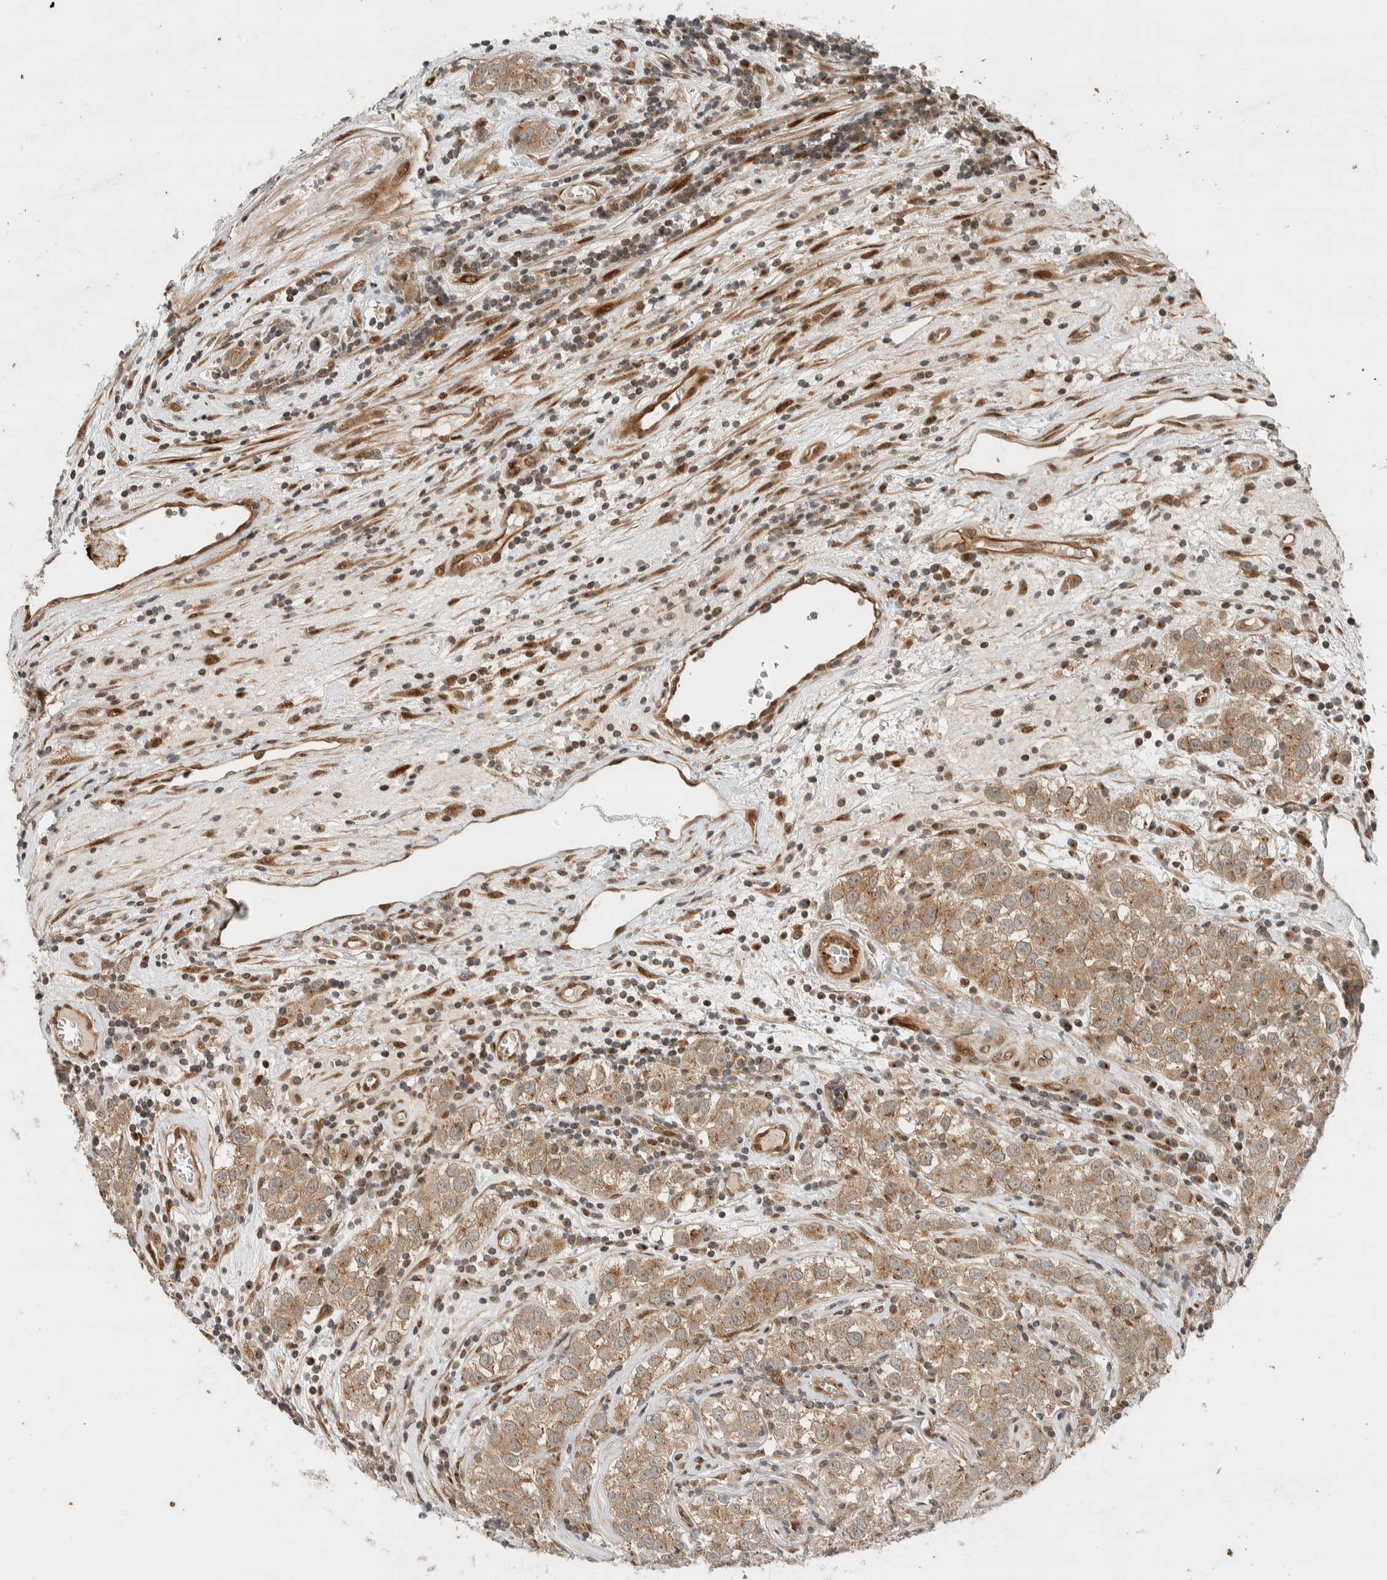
{"staining": {"intensity": "moderate", "quantity": "<25%", "location": "cytoplasmic/membranous"}, "tissue": "testis cancer", "cell_type": "Tumor cells", "image_type": "cancer", "snomed": [{"axis": "morphology", "description": "Seminoma, NOS"}, {"axis": "morphology", "description": "Carcinoma, Embryonal, NOS"}, {"axis": "topography", "description": "Testis"}], "caption": "The immunohistochemical stain highlights moderate cytoplasmic/membranous positivity in tumor cells of testis cancer (seminoma) tissue.", "gene": "STXBP4", "patient": {"sex": "male", "age": 43}}